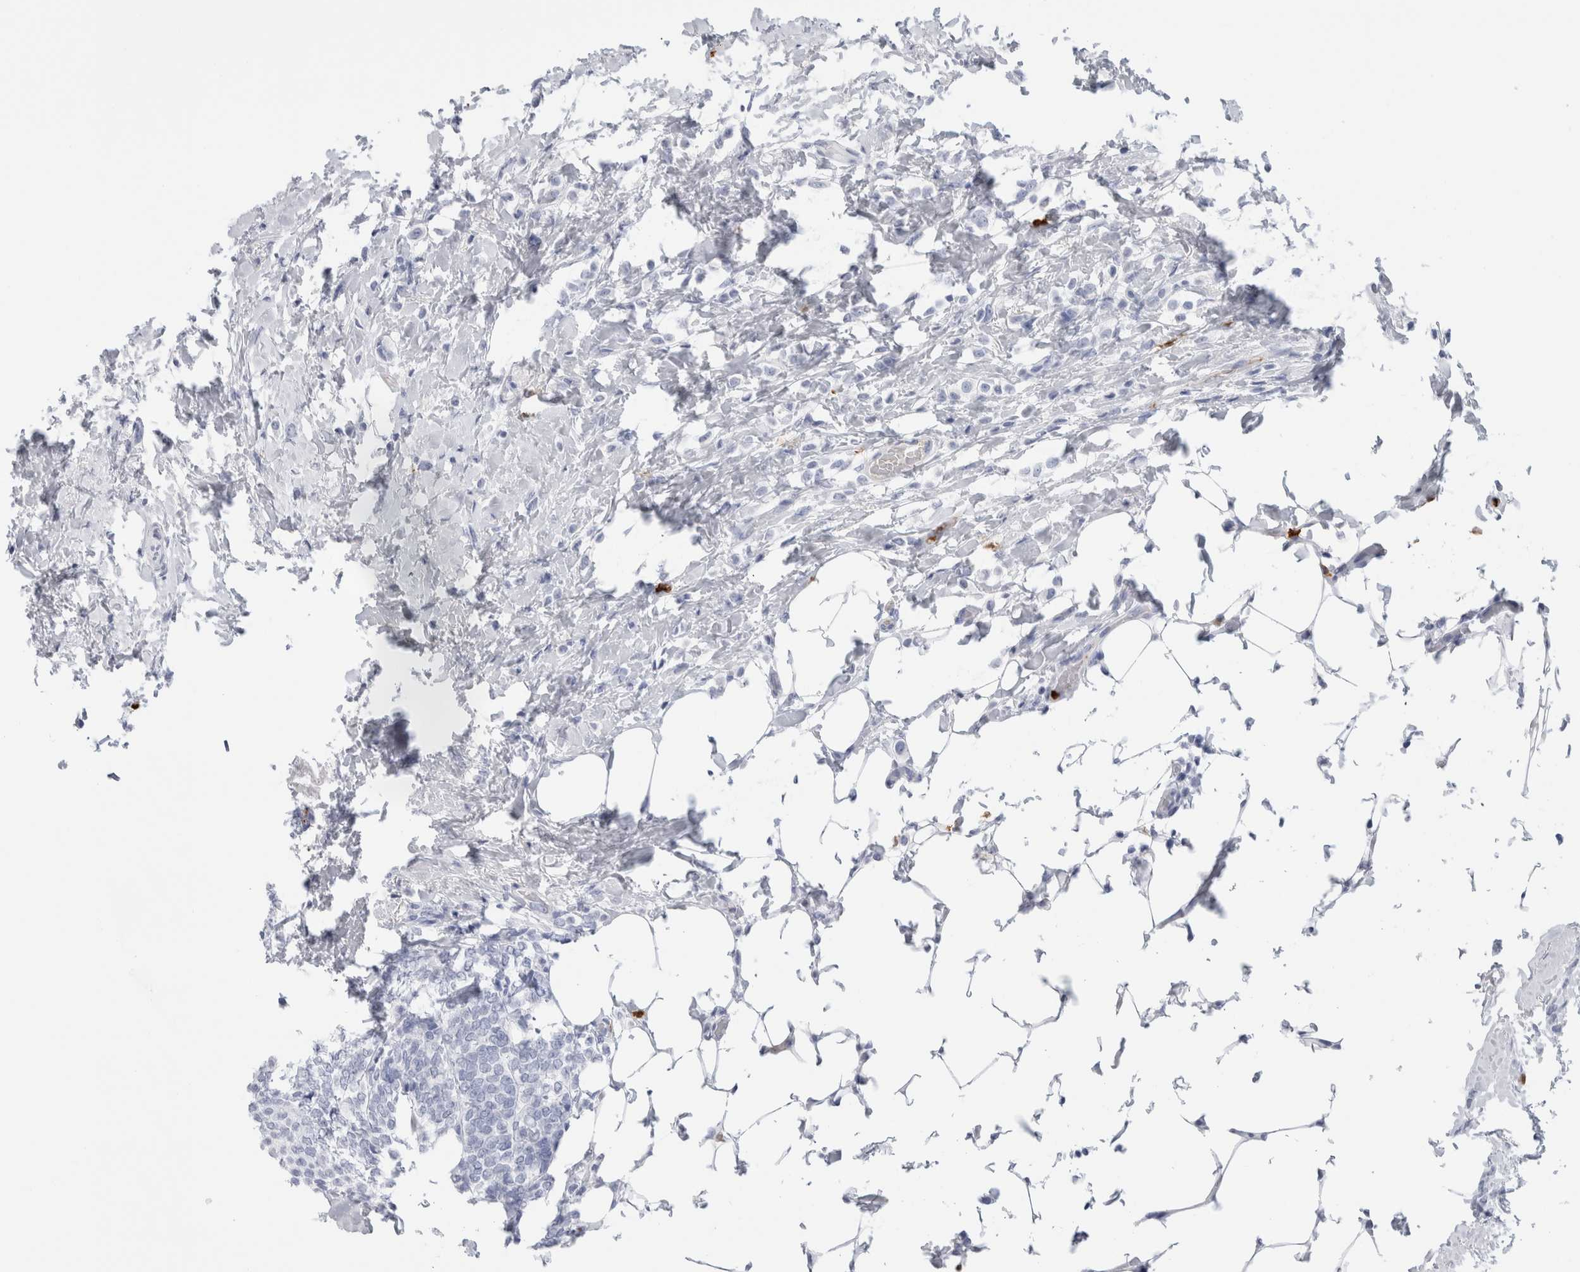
{"staining": {"intensity": "negative", "quantity": "none", "location": "none"}, "tissue": "breast cancer", "cell_type": "Tumor cells", "image_type": "cancer", "snomed": [{"axis": "morphology", "description": "Lobular carcinoma"}, {"axis": "topography", "description": "Breast"}], "caption": "Micrograph shows no significant protein positivity in tumor cells of breast cancer (lobular carcinoma).", "gene": "S100A8", "patient": {"sex": "female", "age": 50}}